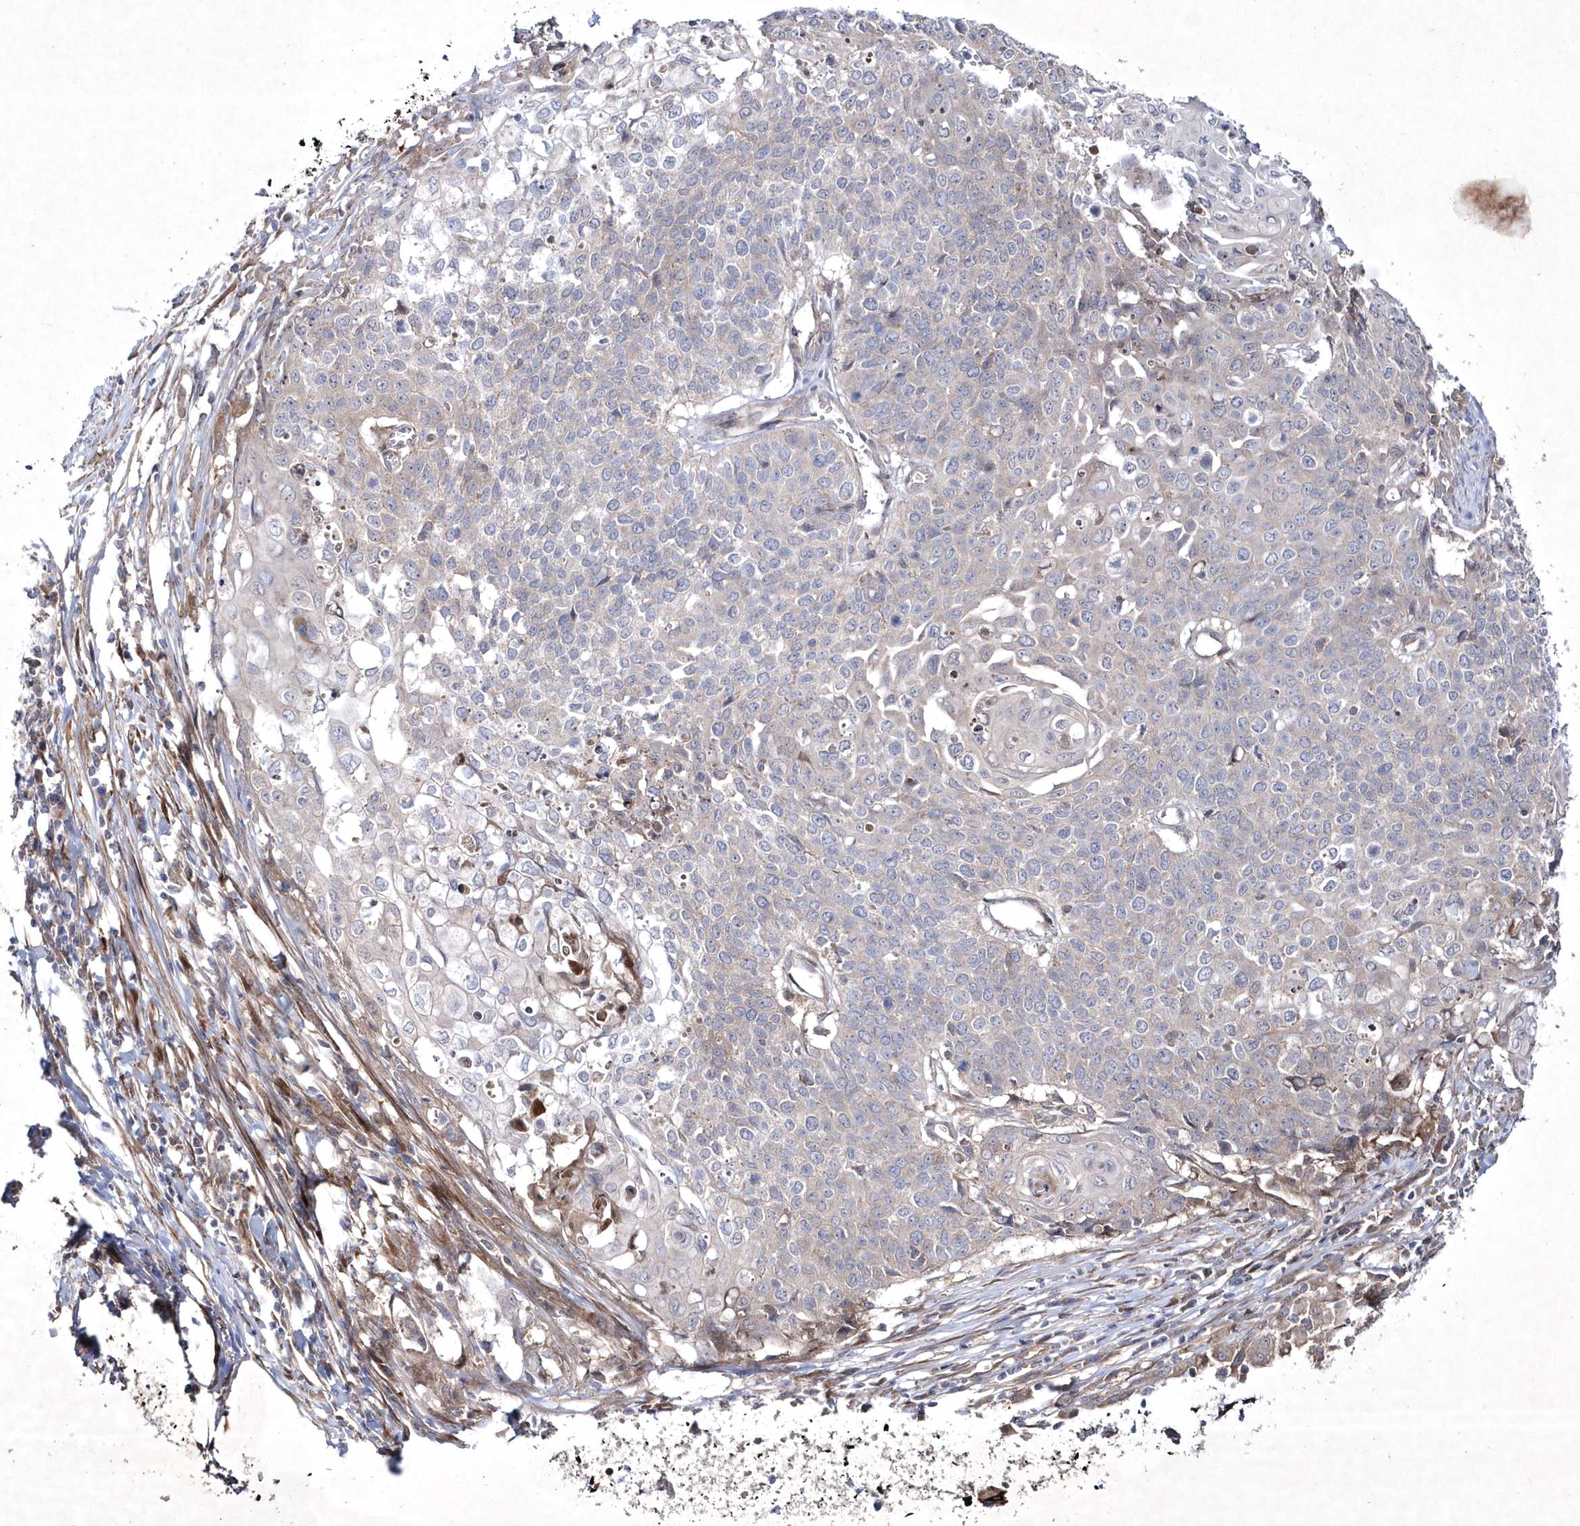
{"staining": {"intensity": "negative", "quantity": "none", "location": "none"}, "tissue": "cervical cancer", "cell_type": "Tumor cells", "image_type": "cancer", "snomed": [{"axis": "morphology", "description": "Squamous cell carcinoma, NOS"}, {"axis": "topography", "description": "Cervix"}], "caption": "This micrograph is of cervical squamous cell carcinoma stained with immunohistochemistry (IHC) to label a protein in brown with the nuclei are counter-stained blue. There is no expression in tumor cells.", "gene": "DSPP", "patient": {"sex": "female", "age": 39}}